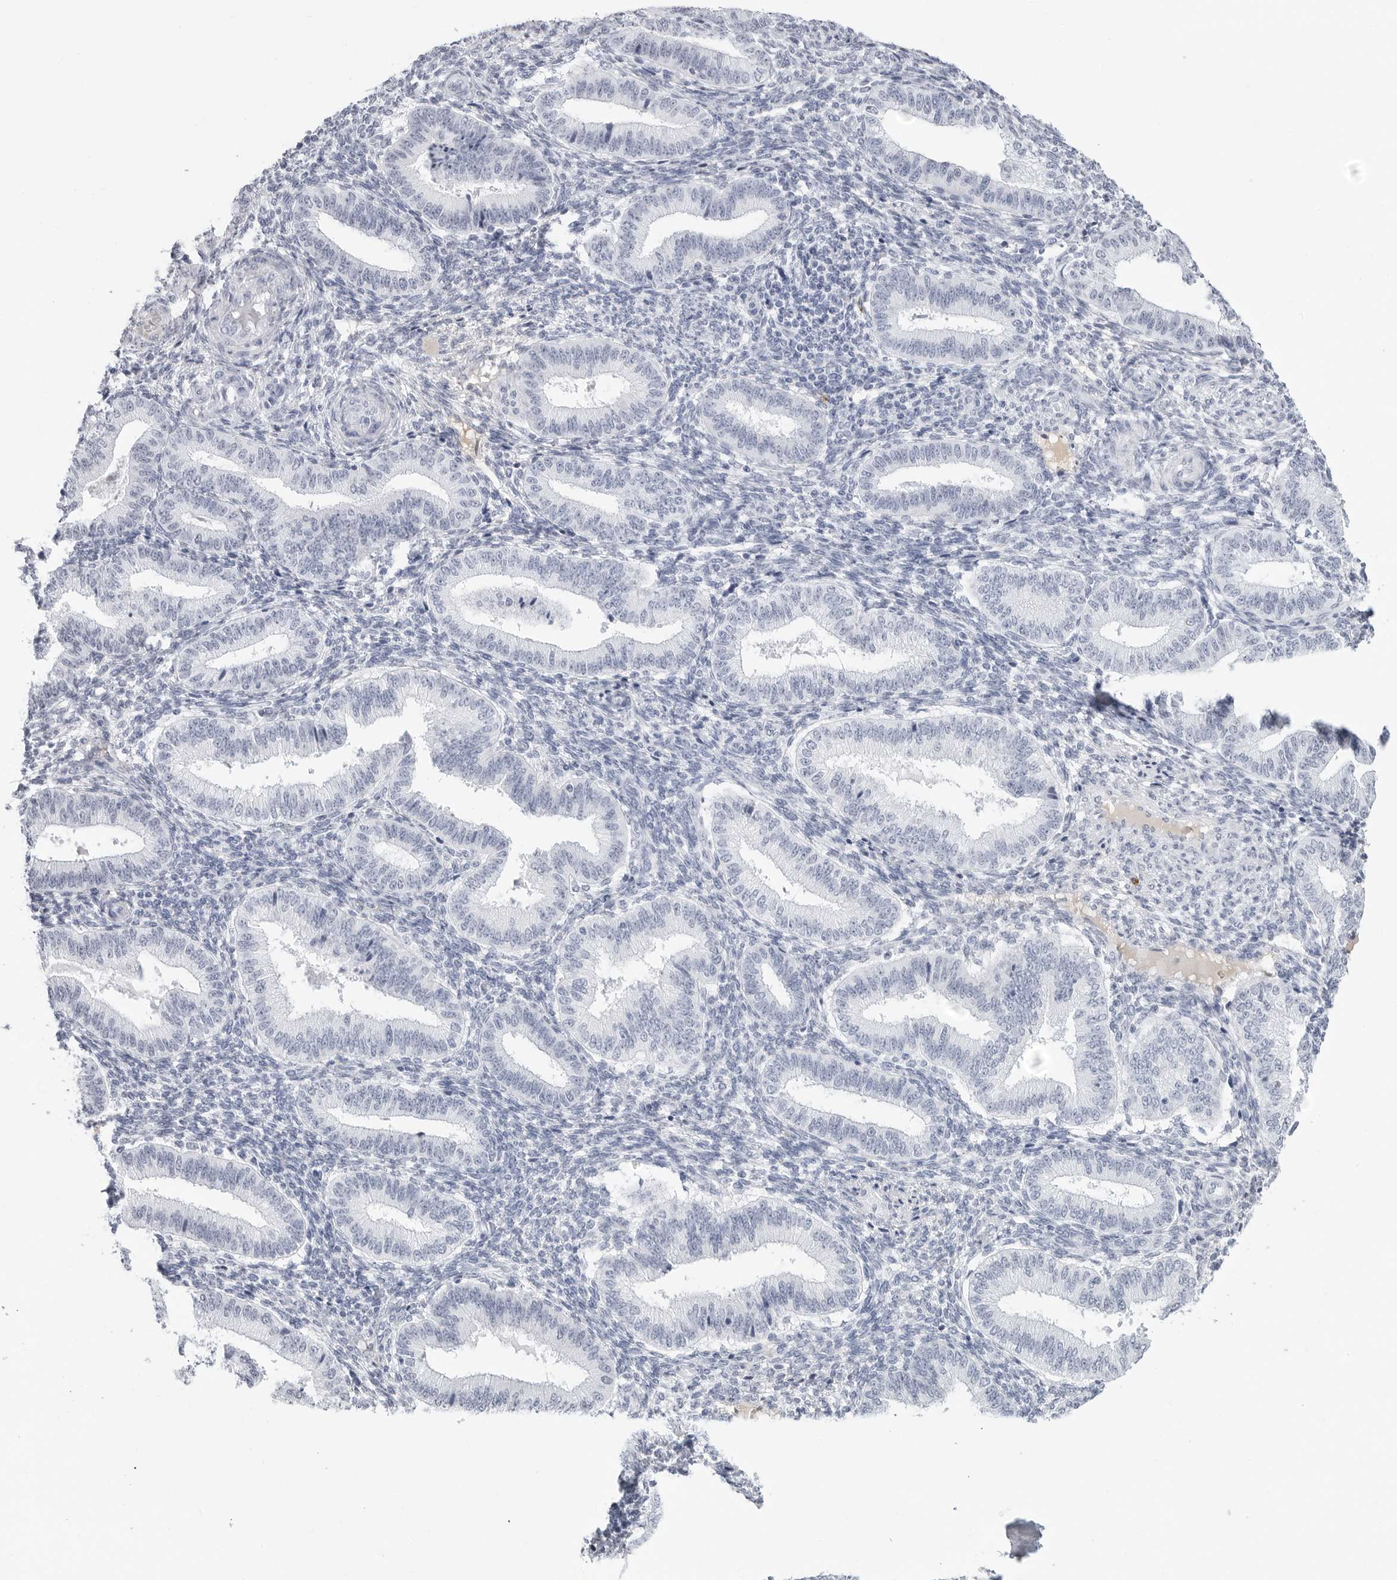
{"staining": {"intensity": "negative", "quantity": "none", "location": "none"}, "tissue": "endometrium", "cell_type": "Cells in endometrial stroma", "image_type": "normal", "snomed": [{"axis": "morphology", "description": "Normal tissue, NOS"}, {"axis": "topography", "description": "Endometrium"}], "caption": "Micrograph shows no protein staining in cells in endometrial stroma of normal endometrium.", "gene": "AMPD1", "patient": {"sex": "female", "age": 39}}